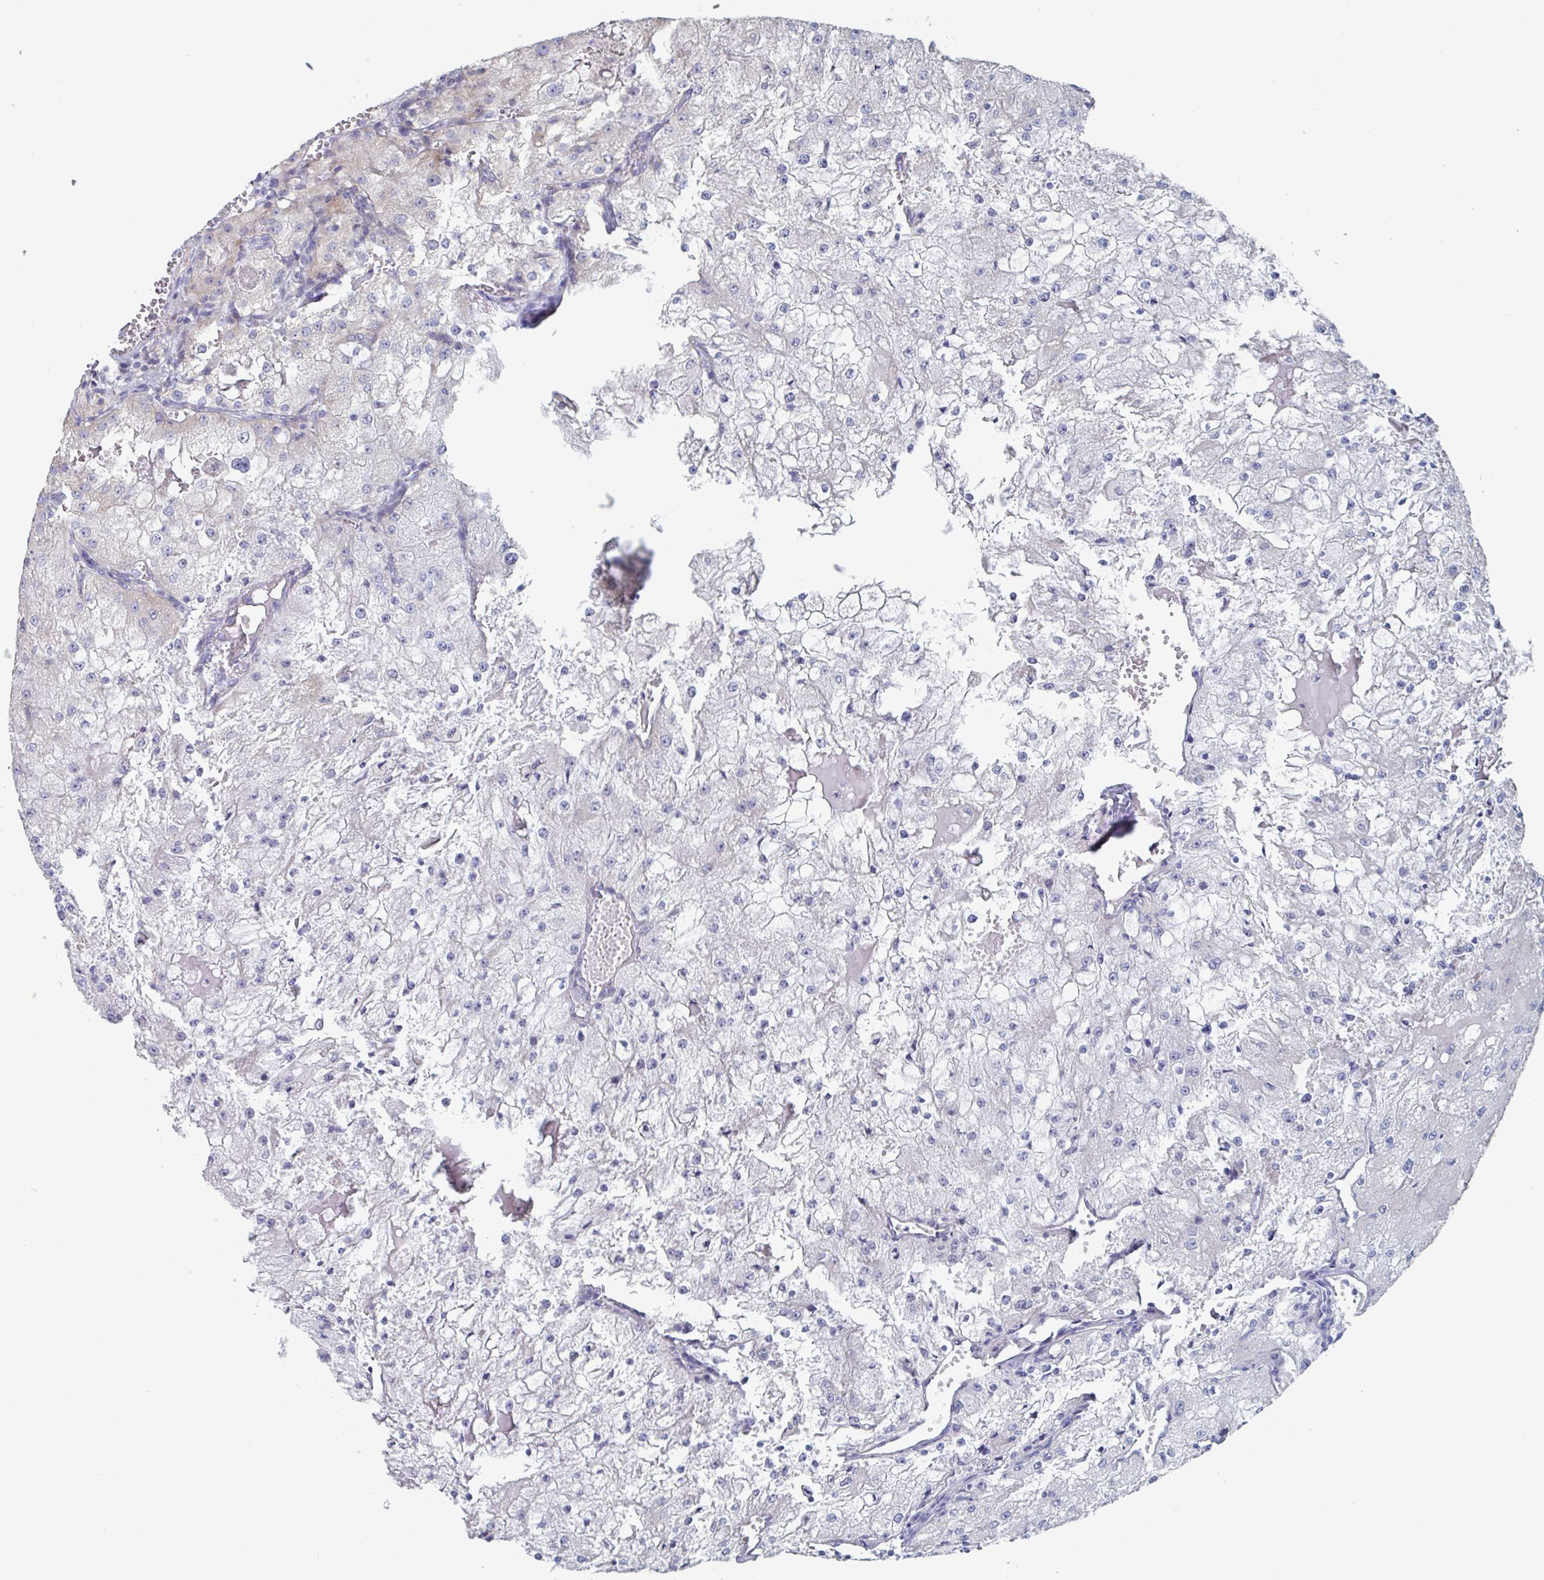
{"staining": {"intensity": "negative", "quantity": "none", "location": "none"}, "tissue": "renal cancer", "cell_type": "Tumor cells", "image_type": "cancer", "snomed": [{"axis": "morphology", "description": "Adenocarcinoma, NOS"}, {"axis": "topography", "description": "Kidney"}], "caption": "An image of adenocarcinoma (renal) stained for a protein demonstrates no brown staining in tumor cells.", "gene": "ABHD16A", "patient": {"sex": "female", "age": 74}}